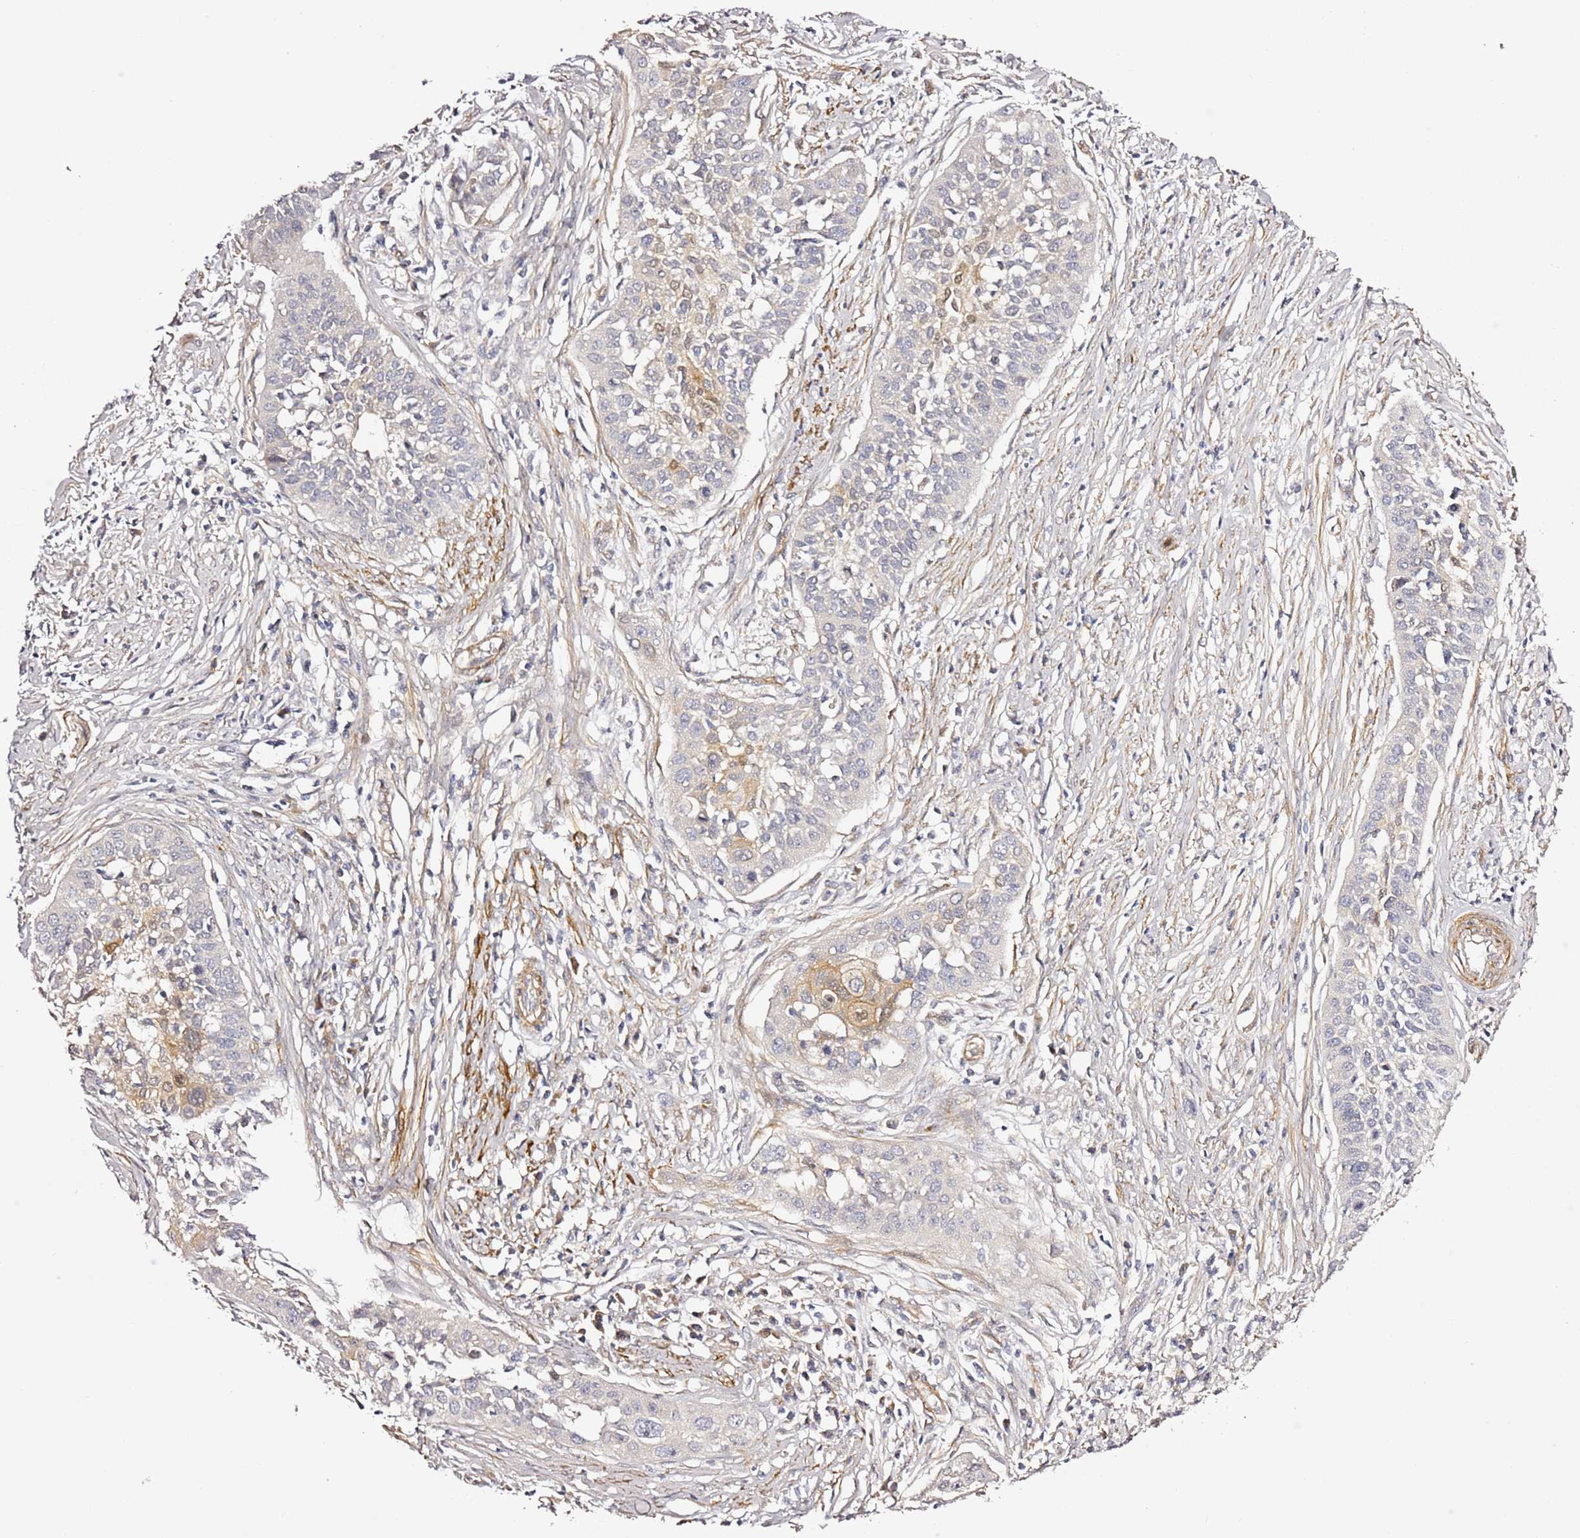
{"staining": {"intensity": "weak", "quantity": "<25%", "location": "cytoplasmic/membranous"}, "tissue": "cervical cancer", "cell_type": "Tumor cells", "image_type": "cancer", "snomed": [{"axis": "morphology", "description": "Squamous cell carcinoma, NOS"}, {"axis": "topography", "description": "Cervix"}], "caption": "High magnification brightfield microscopy of cervical cancer (squamous cell carcinoma) stained with DAB (3,3'-diaminobenzidine) (brown) and counterstained with hematoxylin (blue): tumor cells show no significant staining.", "gene": "EPS8L1", "patient": {"sex": "female", "age": 34}}